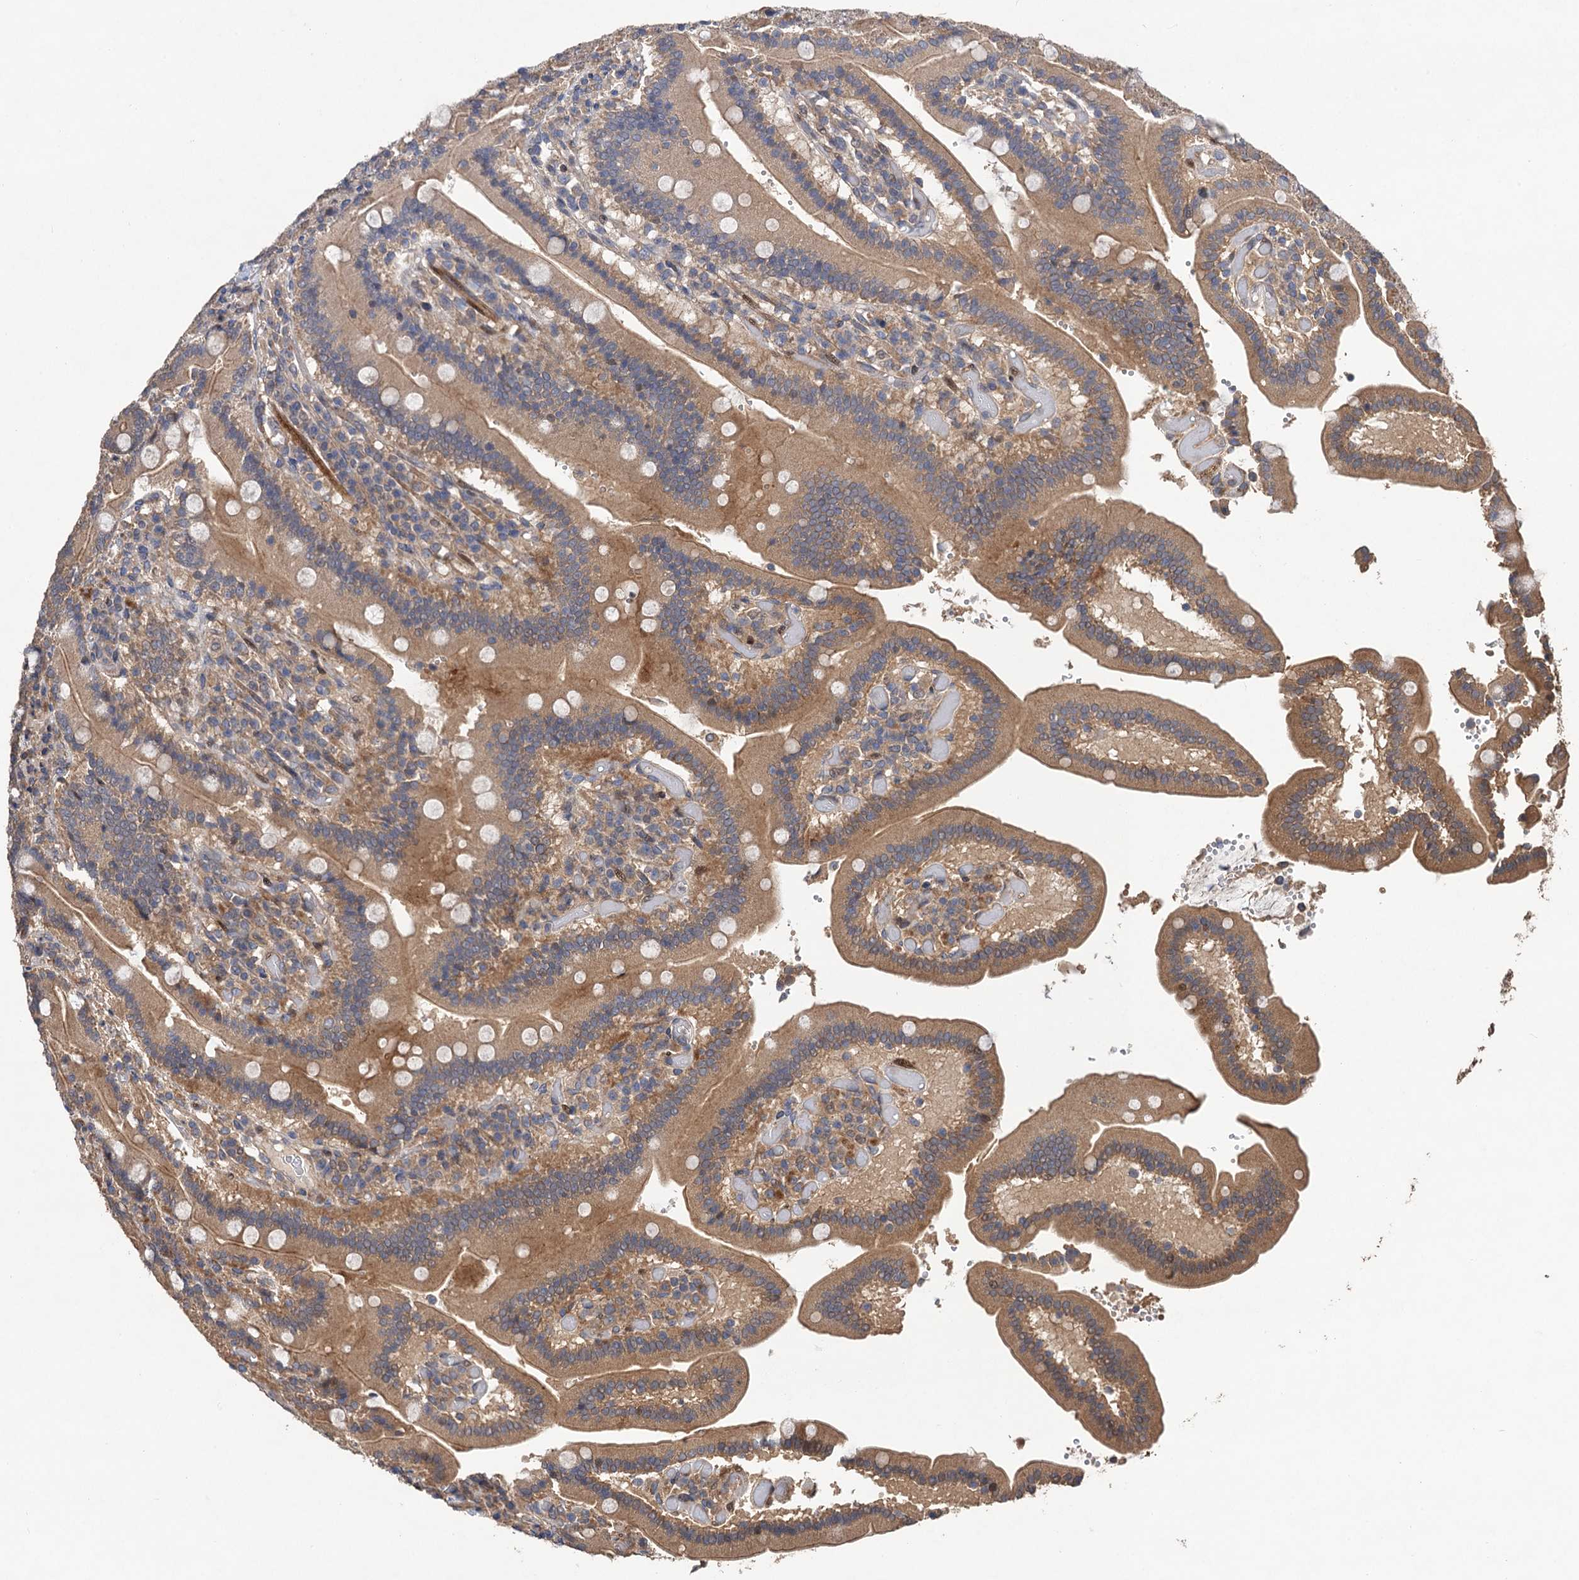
{"staining": {"intensity": "moderate", "quantity": ">75%", "location": "cytoplasmic/membranous"}, "tissue": "duodenum", "cell_type": "Glandular cells", "image_type": "normal", "snomed": [{"axis": "morphology", "description": "Normal tissue, NOS"}, {"axis": "topography", "description": "Duodenum"}], "caption": "About >75% of glandular cells in normal duodenum reveal moderate cytoplasmic/membranous protein staining as visualized by brown immunohistochemical staining.", "gene": "TMEM39B", "patient": {"sex": "female", "age": 62}}